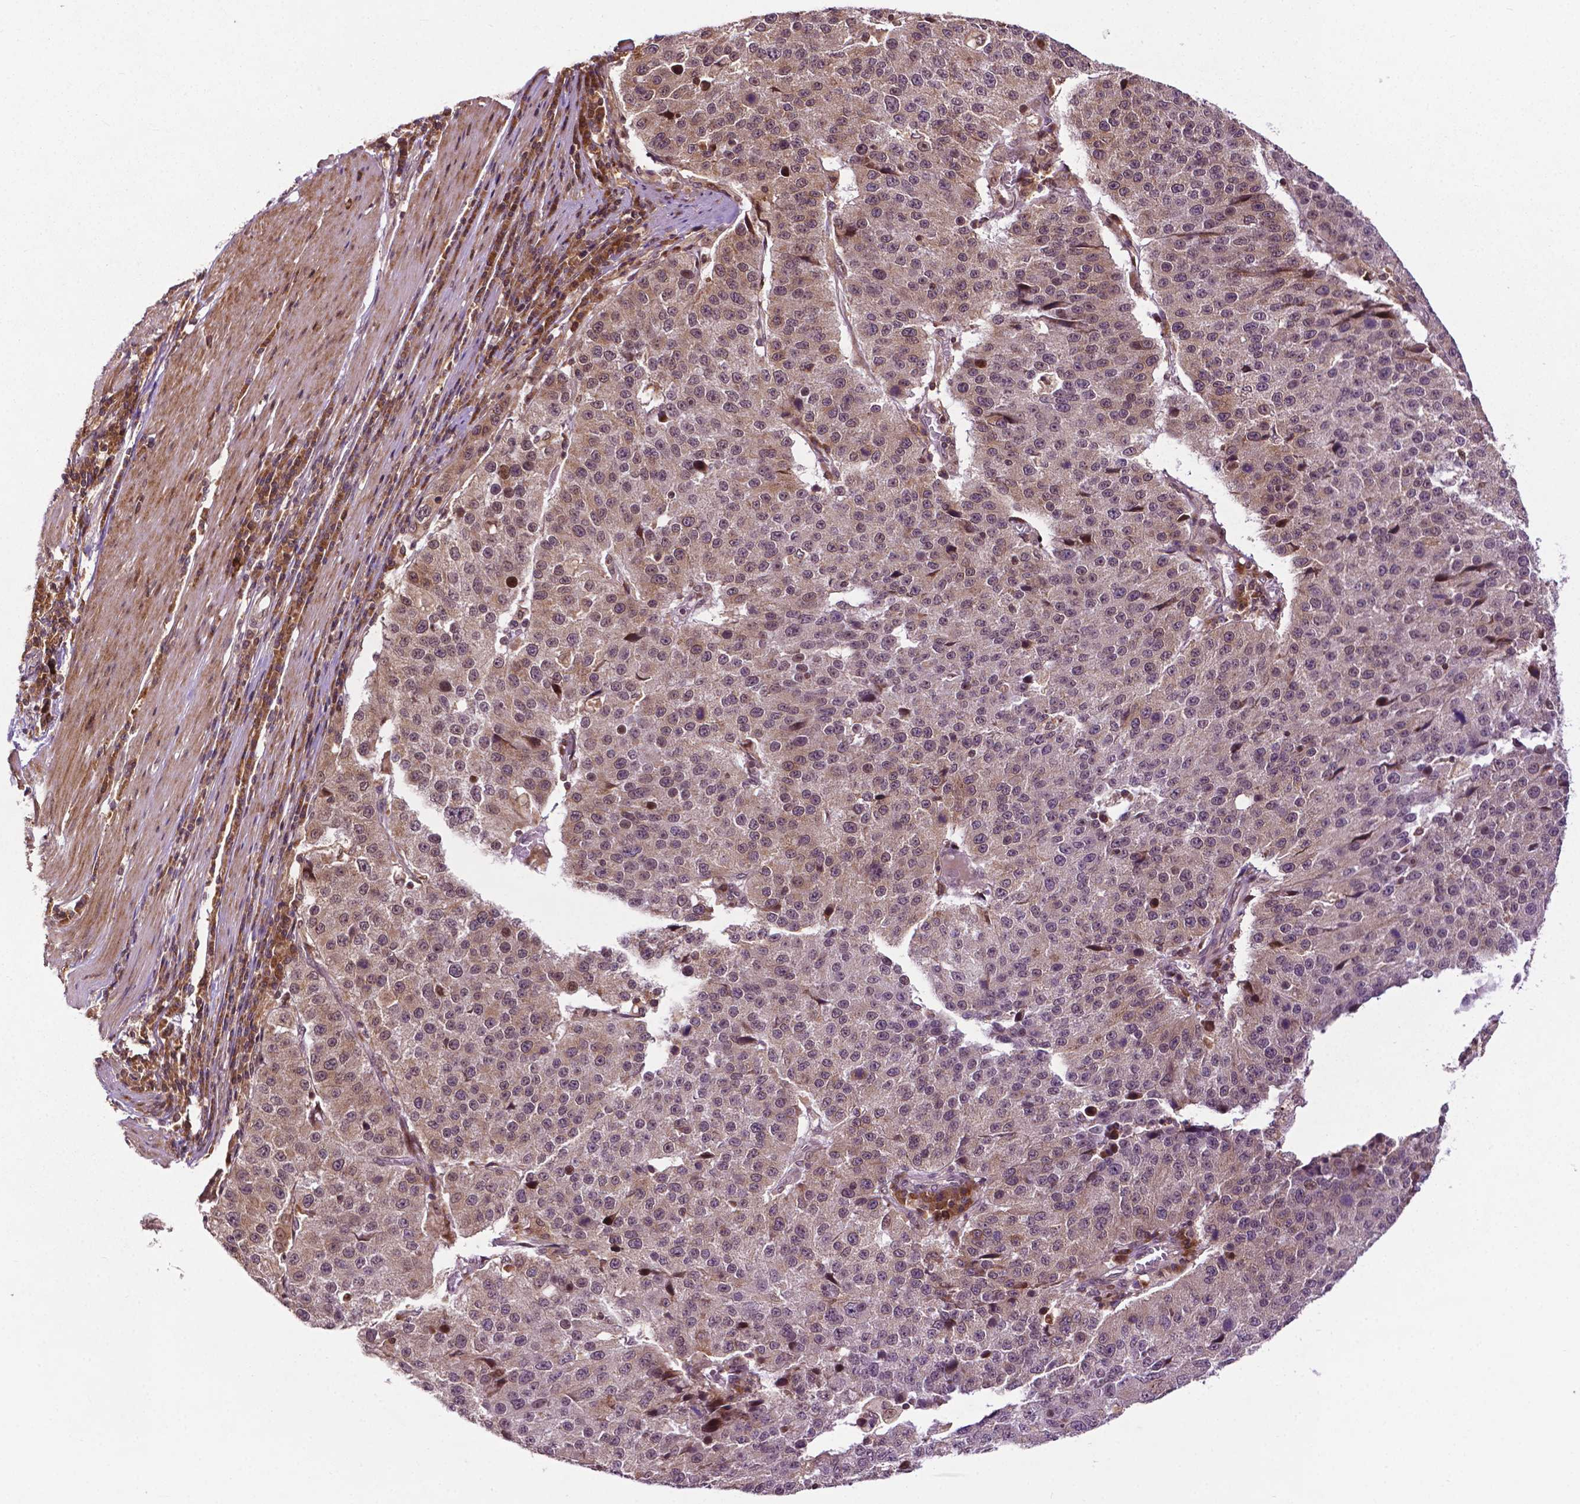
{"staining": {"intensity": "negative", "quantity": "none", "location": "none"}, "tissue": "stomach cancer", "cell_type": "Tumor cells", "image_type": "cancer", "snomed": [{"axis": "morphology", "description": "Adenocarcinoma, NOS"}, {"axis": "topography", "description": "Stomach"}], "caption": "The histopathology image exhibits no significant staining in tumor cells of stomach adenocarcinoma.", "gene": "TMX2", "patient": {"sex": "male", "age": 71}}